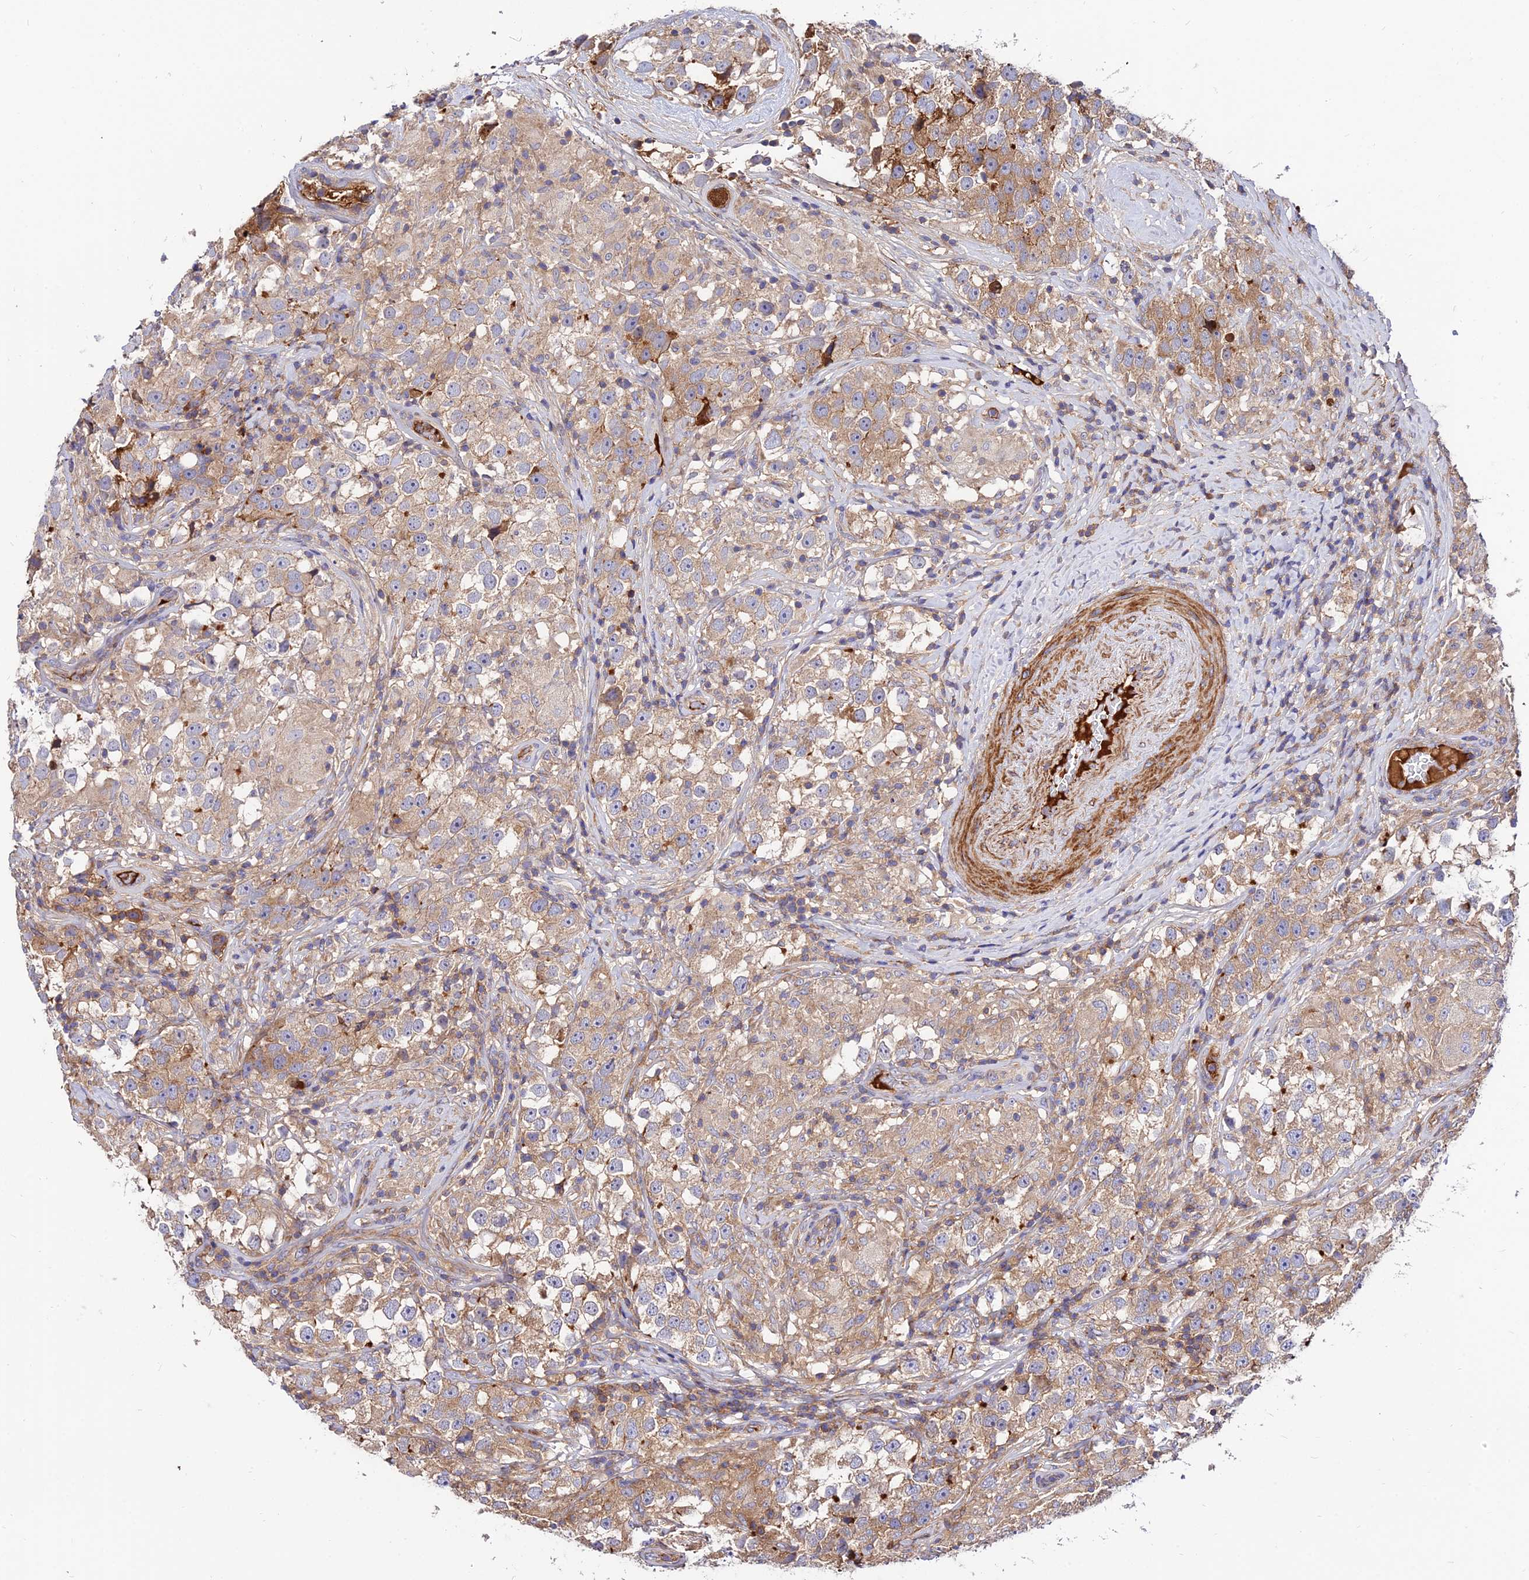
{"staining": {"intensity": "moderate", "quantity": "25%-75%", "location": "cytoplasmic/membranous"}, "tissue": "testis cancer", "cell_type": "Tumor cells", "image_type": "cancer", "snomed": [{"axis": "morphology", "description": "Seminoma, NOS"}, {"axis": "topography", "description": "Testis"}], "caption": "Seminoma (testis) tissue exhibits moderate cytoplasmic/membranous positivity in about 25%-75% of tumor cells, visualized by immunohistochemistry. The staining is performed using DAB (3,3'-diaminobenzidine) brown chromogen to label protein expression. The nuclei are counter-stained blue using hematoxylin.", "gene": "PYM1", "patient": {"sex": "male", "age": 46}}